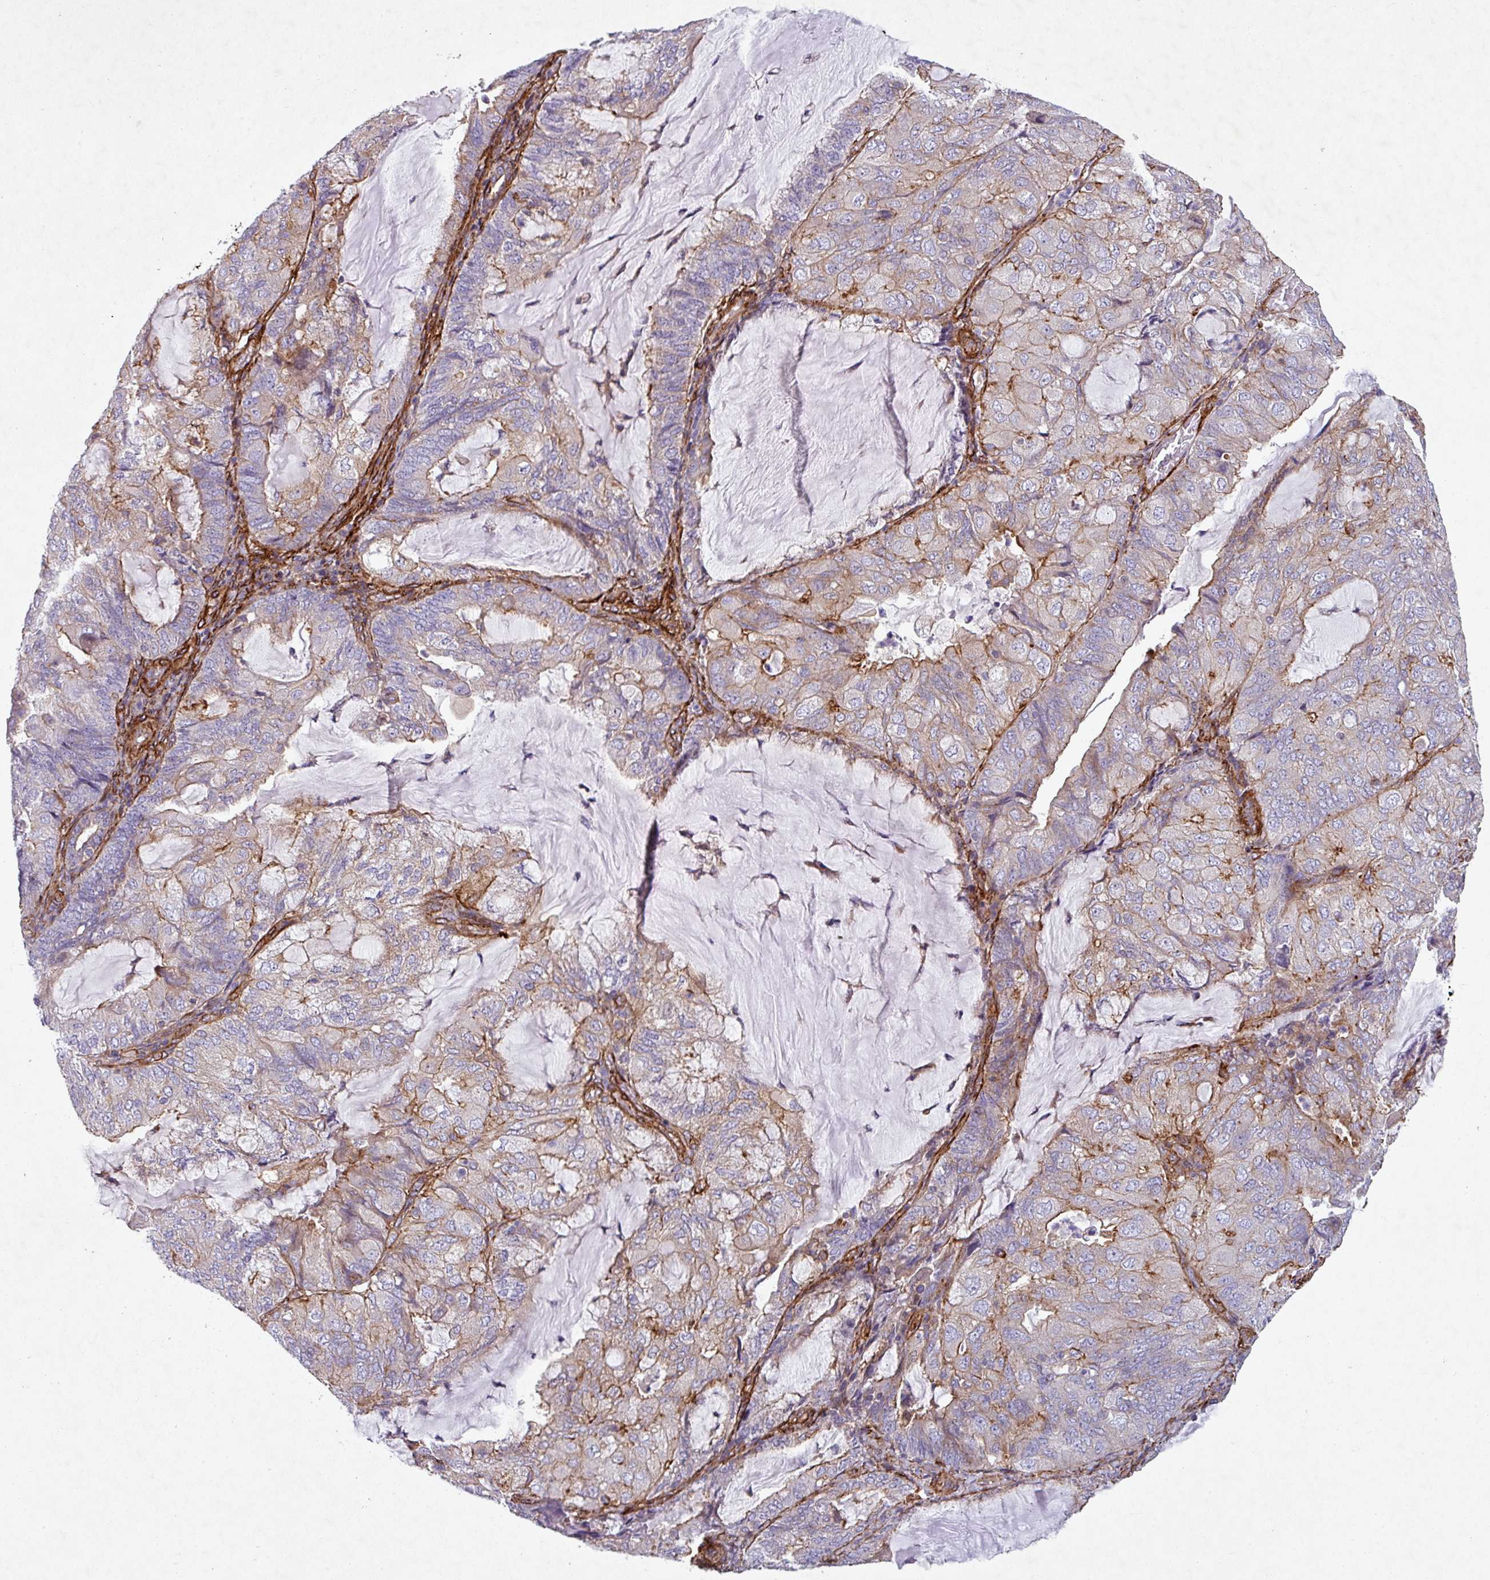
{"staining": {"intensity": "moderate", "quantity": "25%-75%", "location": "cytoplasmic/membranous"}, "tissue": "endometrial cancer", "cell_type": "Tumor cells", "image_type": "cancer", "snomed": [{"axis": "morphology", "description": "Adenocarcinoma, NOS"}, {"axis": "topography", "description": "Endometrium"}], "caption": "Immunohistochemistry (DAB (3,3'-diaminobenzidine)) staining of human endometrial adenocarcinoma displays moderate cytoplasmic/membranous protein expression in about 25%-75% of tumor cells. (Stains: DAB (3,3'-diaminobenzidine) in brown, nuclei in blue, Microscopy: brightfield microscopy at high magnification).", "gene": "ATP2C2", "patient": {"sex": "female", "age": 81}}